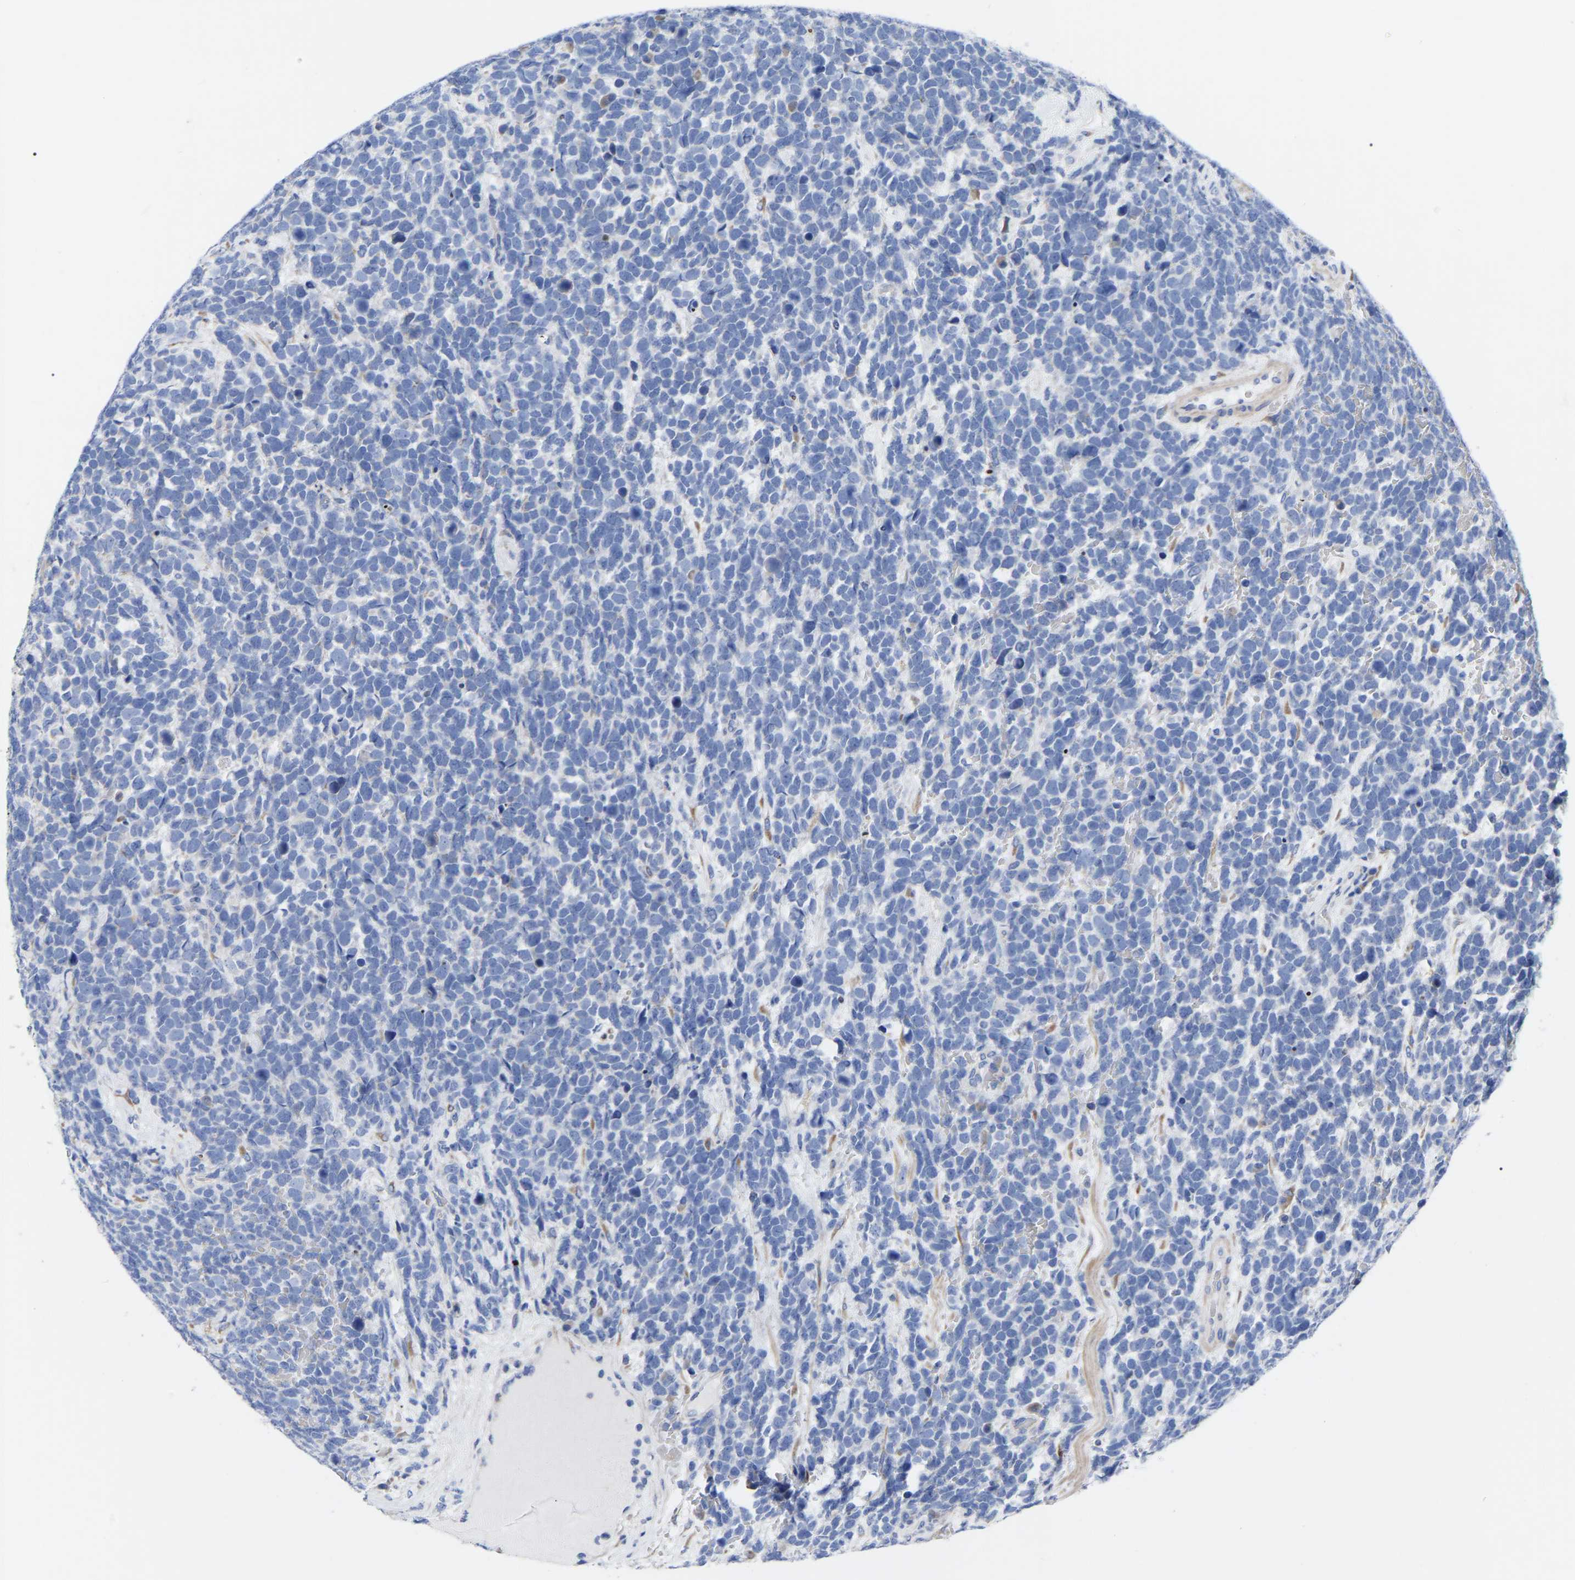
{"staining": {"intensity": "negative", "quantity": "none", "location": "none"}, "tissue": "urothelial cancer", "cell_type": "Tumor cells", "image_type": "cancer", "snomed": [{"axis": "morphology", "description": "Urothelial carcinoma, High grade"}, {"axis": "topography", "description": "Urinary bladder"}], "caption": "This is an immunohistochemistry image of human urothelial carcinoma (high-grade). There is no expression in tumor cells.", "gene": "GDF3", "patient": {"sex": "female", "age": 82}}